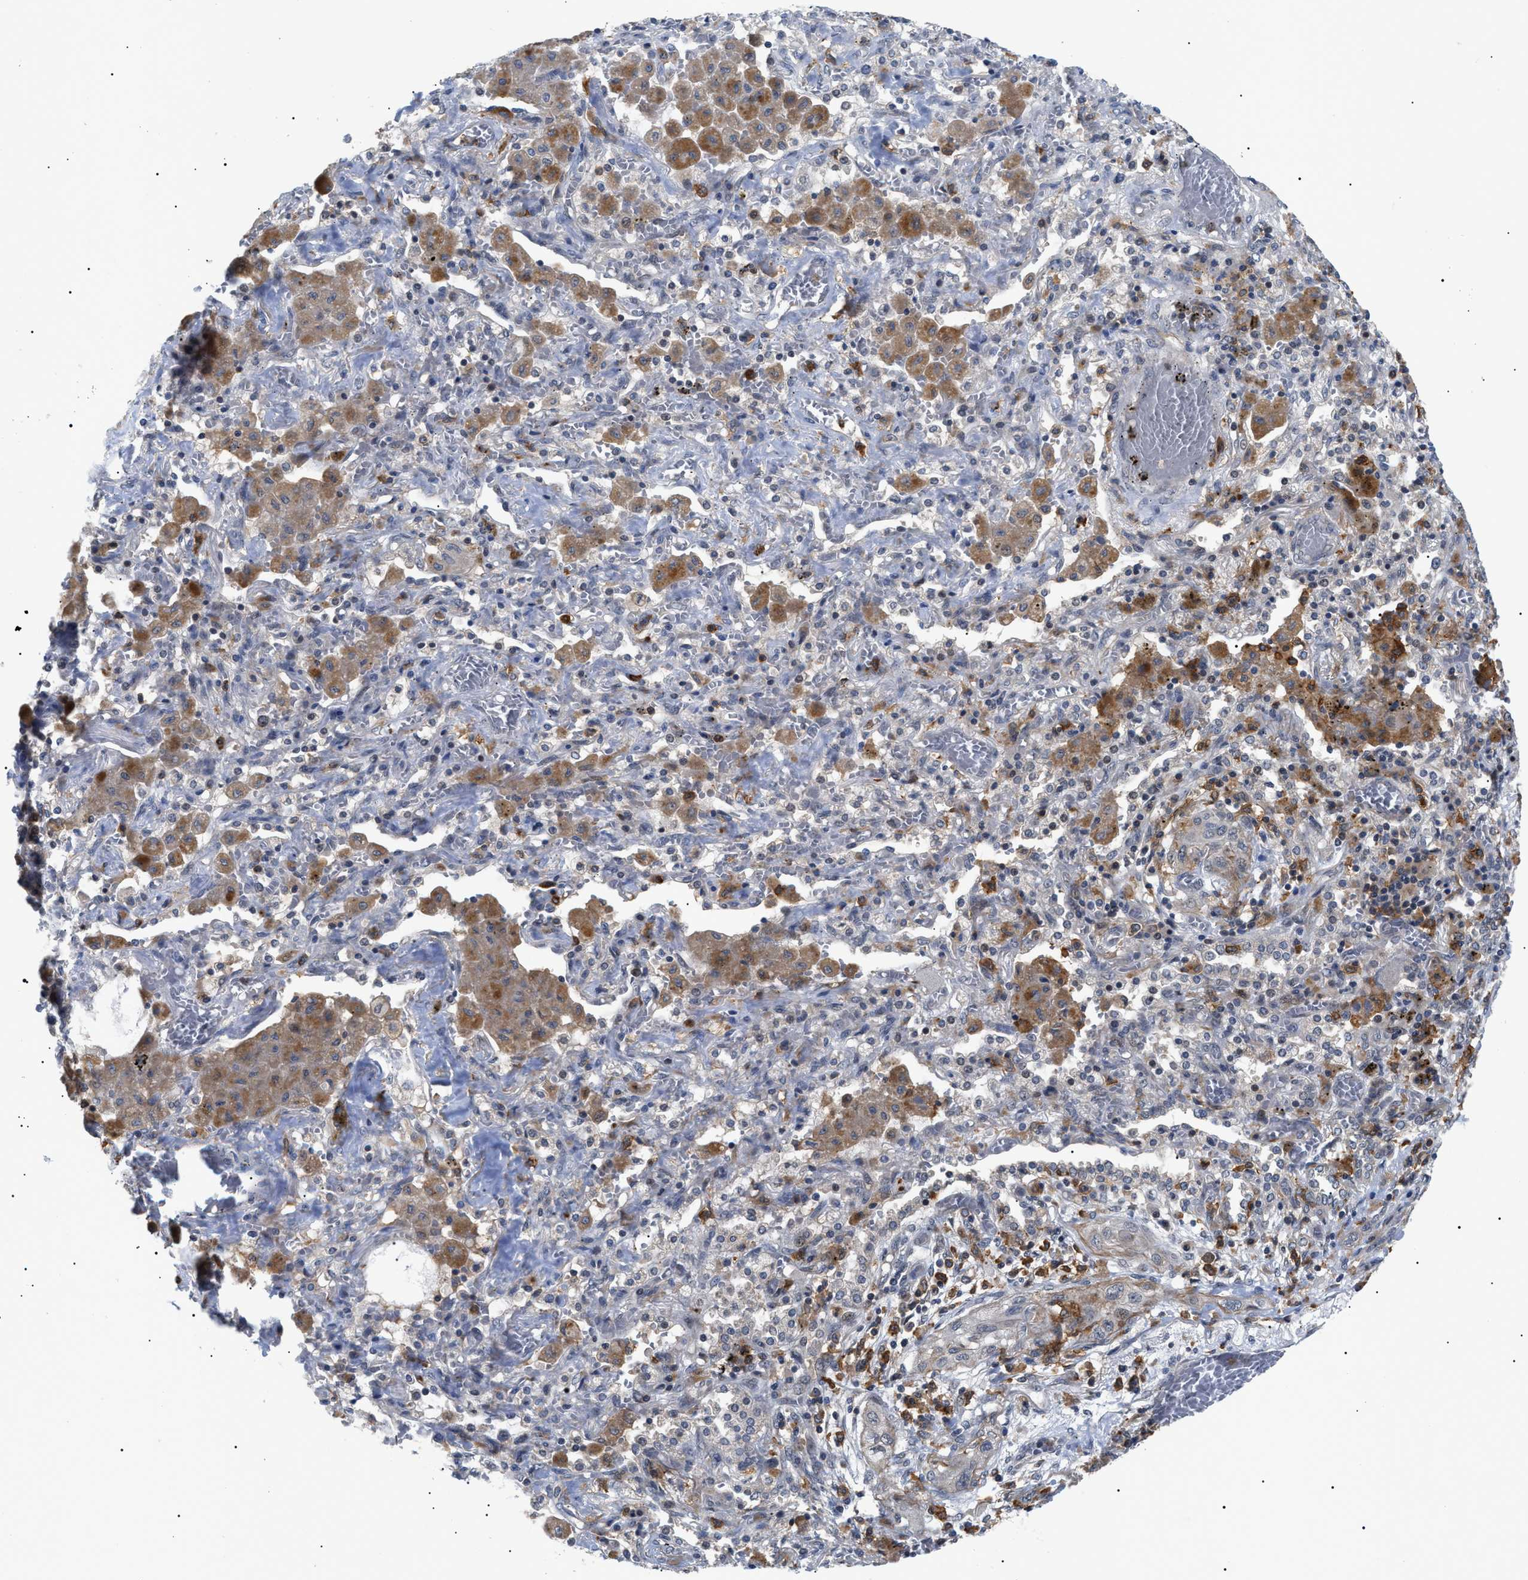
{"staining": {"intensity": "negative", "quantity": "none", "location": "none"}, "tissue": "lung cancer", "cell_type": "Tumor cells", "image_type": "cancer", "snomed": [{"axis": "morphology", "description": "Squamous cell carcinoma, NOS"}, {"axis": "topography", "description": "Lung"}], "caption": "This is a image of immunohistochemistry staining of lung cancer (squamous cell carcinoma), which shows no staining in tumor cells.", "gene": "CD300A", "patient": {"sex": "female", "age": 47}}